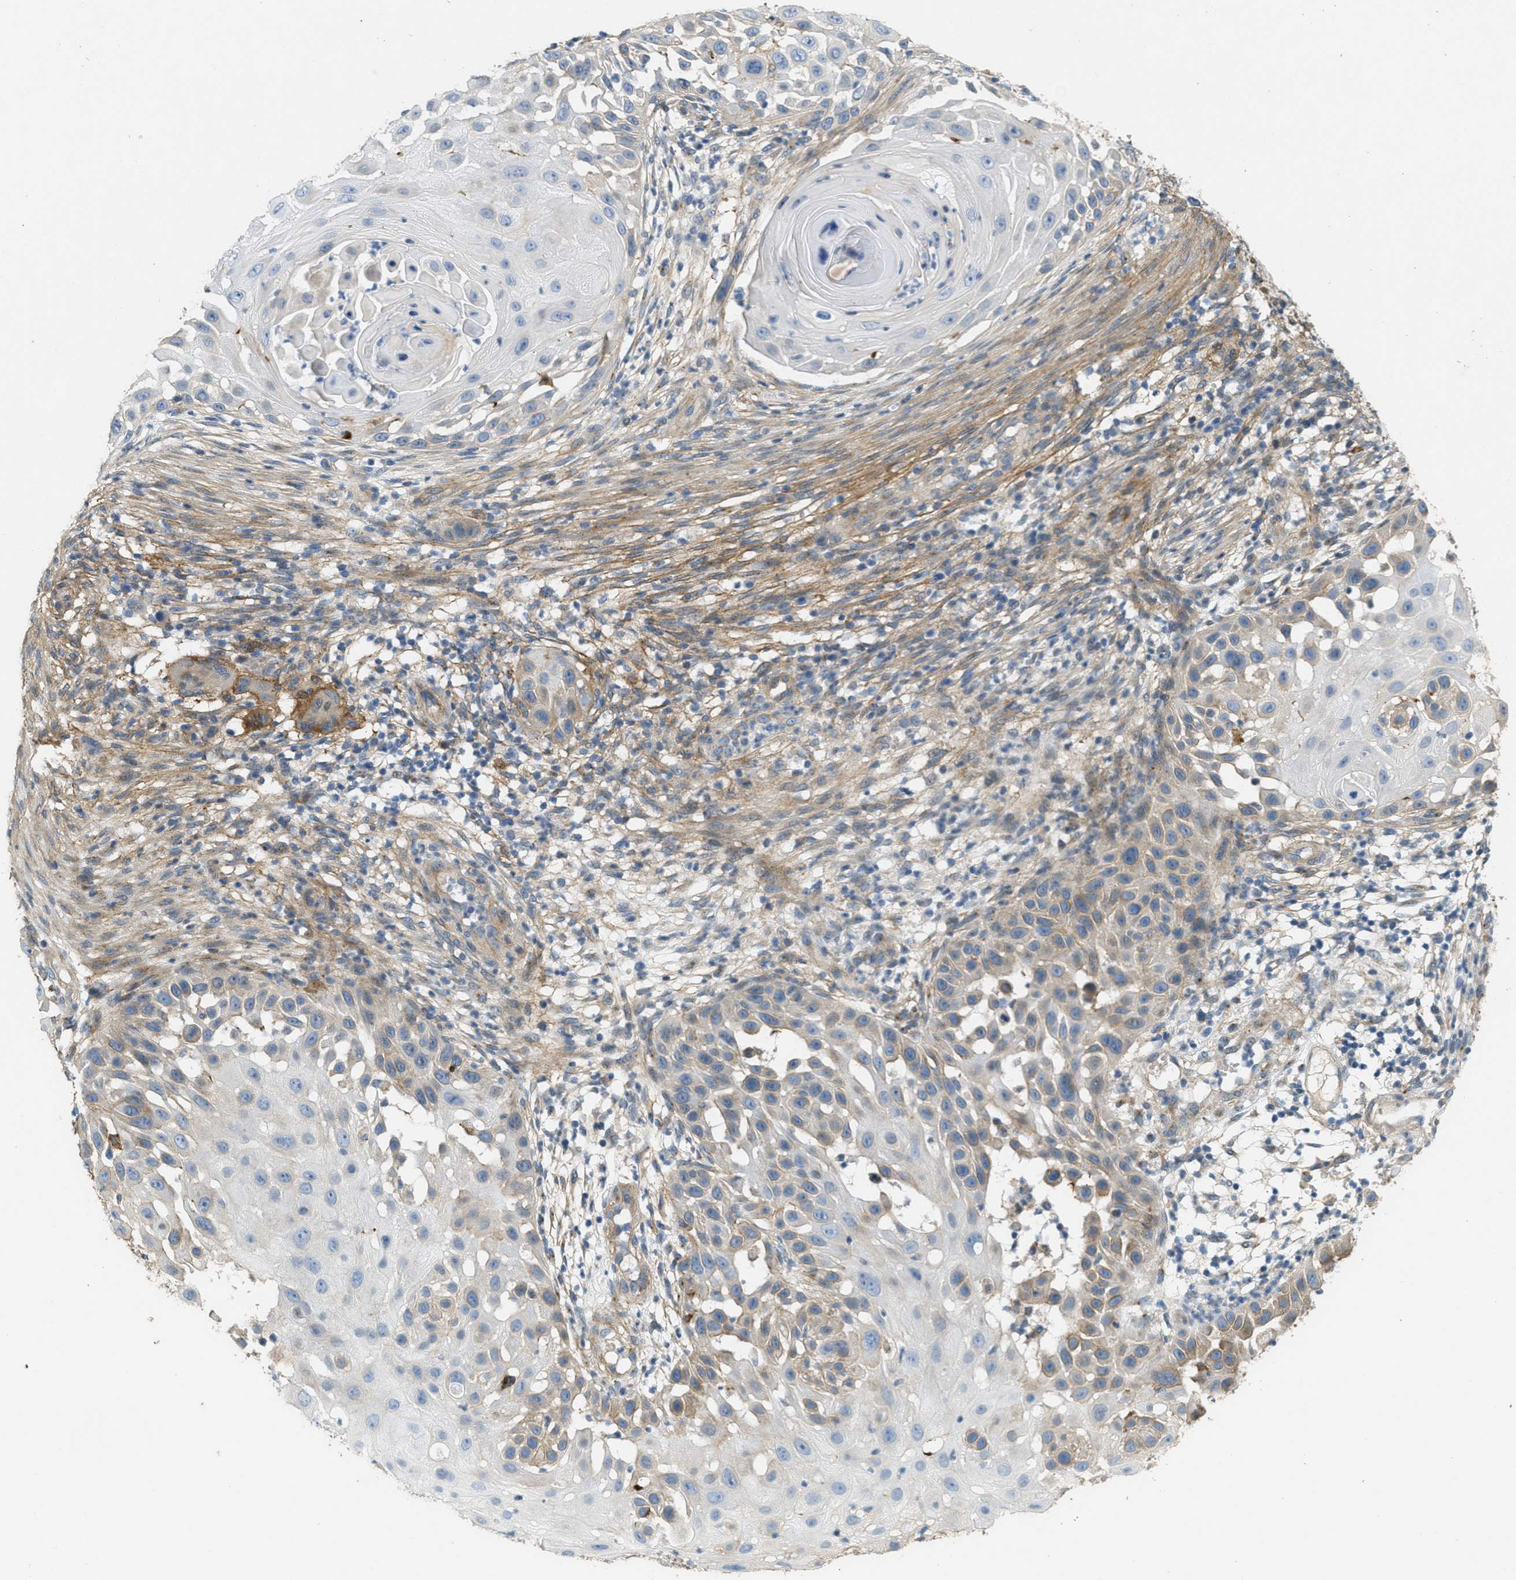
{"staining": {"intensity": "weak", "quantity": "<25%", "location": "cytoplasmic/membranous"}, "tissue": "skin cancer", "cell_type": "Tumor cells", "image_type": "cancer", "snomed": [{"axis": "morphology", "description": "Squamous cell carcinoma, NOS"}, {"axis": "topography", "description": "Skin"}], "caption": "DAB immunohistochemical staining of skin cancer (squamous cell carcinoma) shows no significant positivity in tumor cells.", "gene": "ADCY5", "patient": {"sex": "female", "age": 44}}